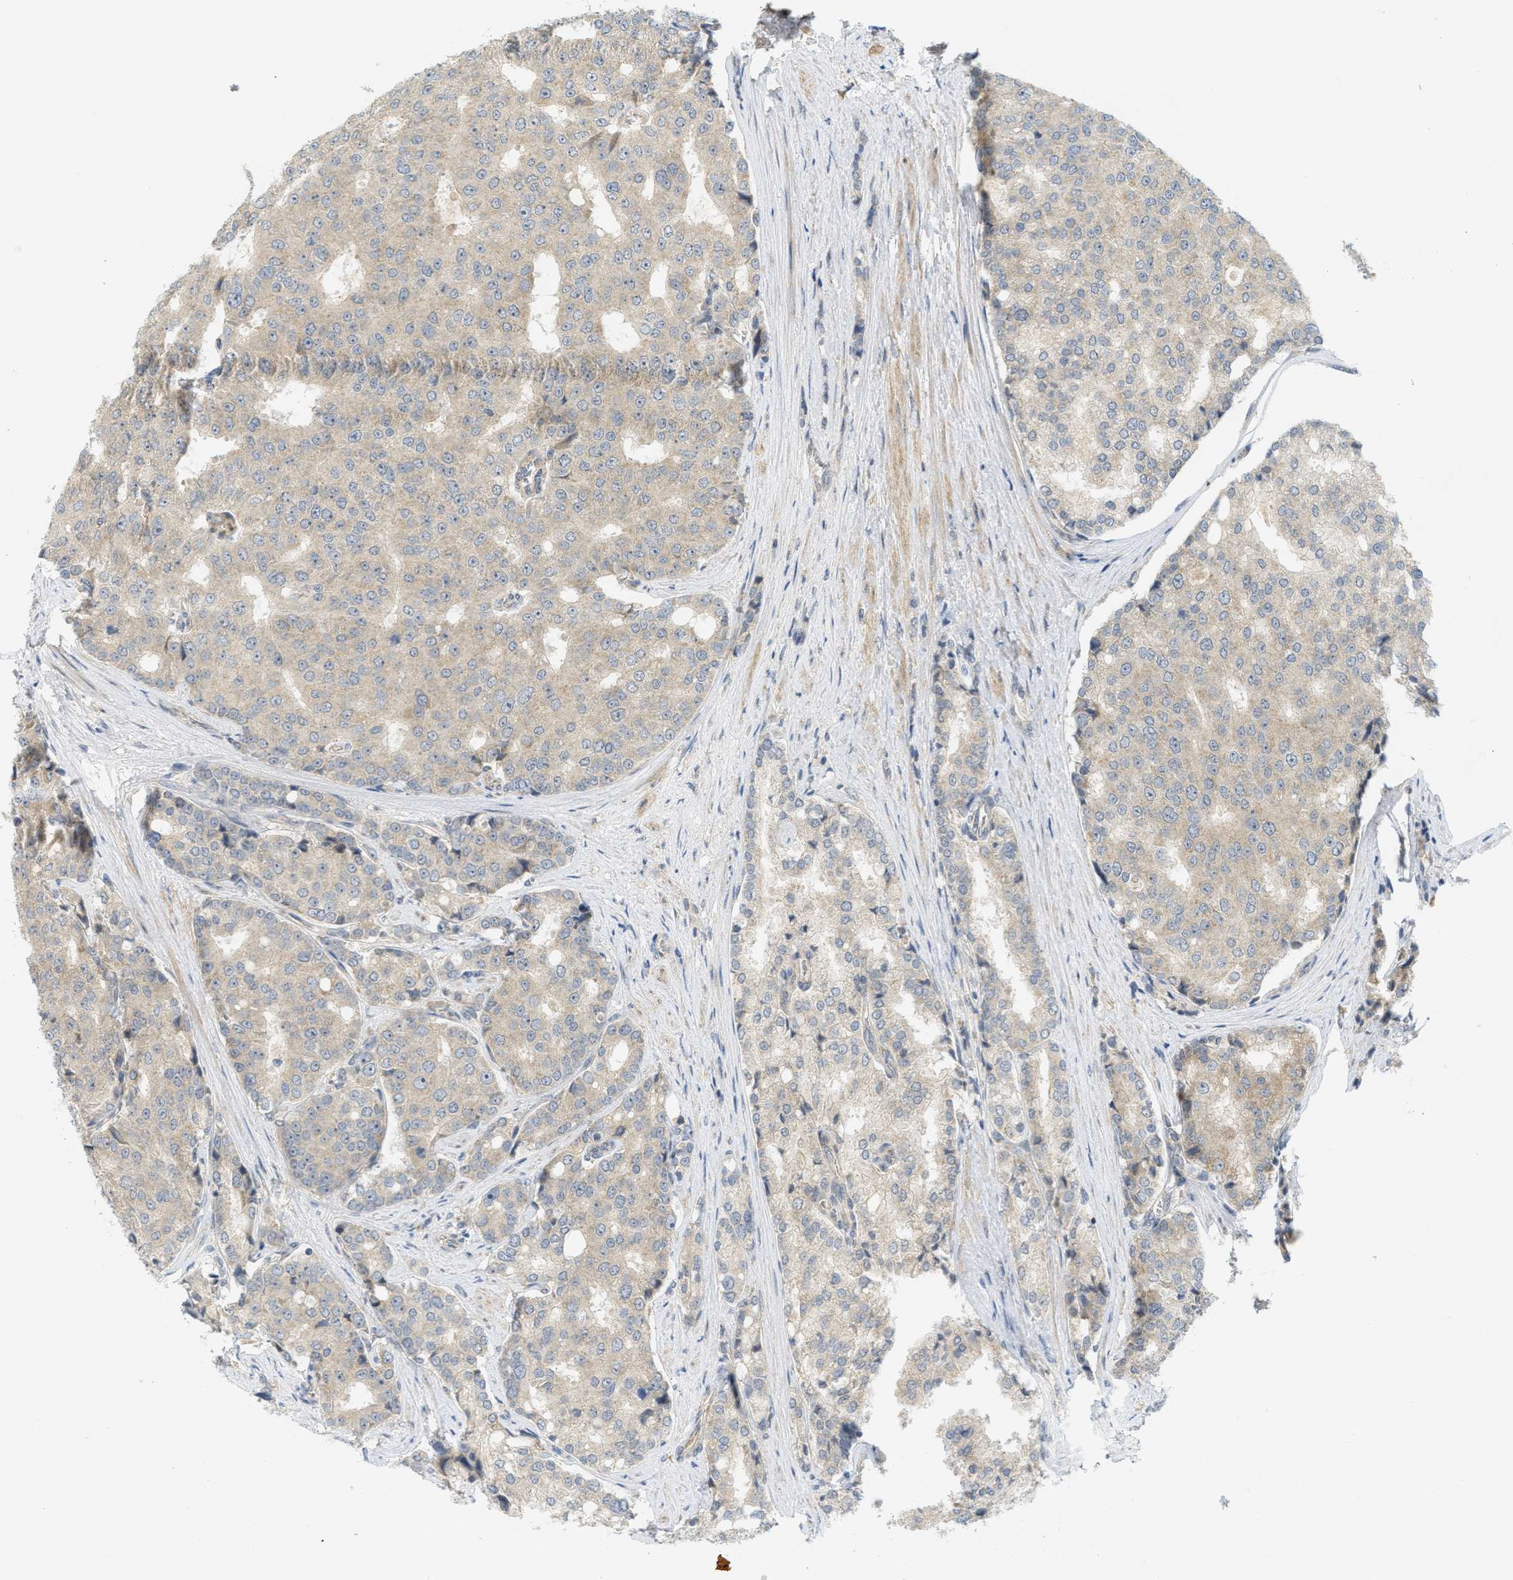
{"staining": {"intensity": "weak", "quantity": ">75%", "location": "cytoplasmic/membranous"}, "tissue": "prostate cancer", "cell_type": "Tumor cells", "image_type": "cancer", "snomed": [{"axis": "morphology", "description": "Adenocarcinoma, High grade"}, {"axis": "topography", "description": "Prostate"}], "caption": "The histopathology image displays a brown stain indicating the presence of a protein in the cytoplasmic/membranous of tumor cells in prostate cancer.", "gene": "PROC", "patient": {"sex": "male", "age": 50}}